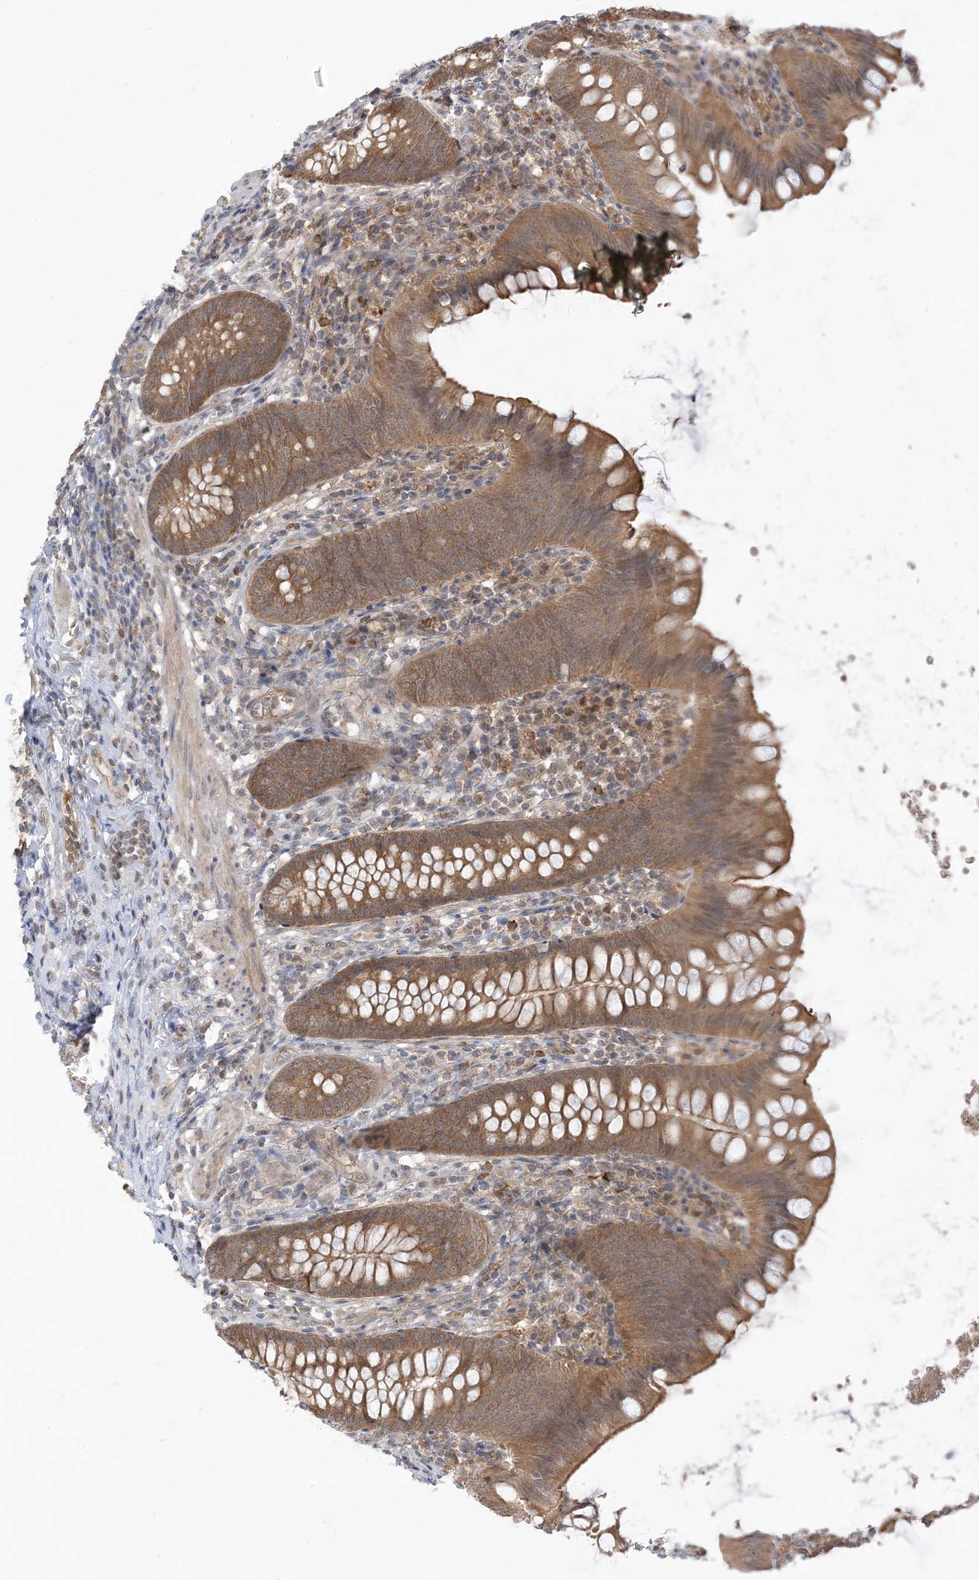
{"staining": {"intensity": "moderate", "quantity": ">75%", "location": "cytoplasmic/membranous"}, "tissue": "appendix", "cell_type": "Glandular cells", "image_type": "normal", "snomed": [{"axis": "morphology", "description": "Normal tissue, NOS"}, {"axis": "topography", "description": "Appendix"}], "caption": "Appendix stained for a protein shows moderate cytoplasmic/membranous positivity in glandular cells. The staining is performed using DAB (3,3'-diaminobenzidine) brown chromogen to label protein expression. The nuclei are counter-stained blue using hematoxylin.", "gene": "WDR26", "patient": {"sex": "female", "age": 62}}